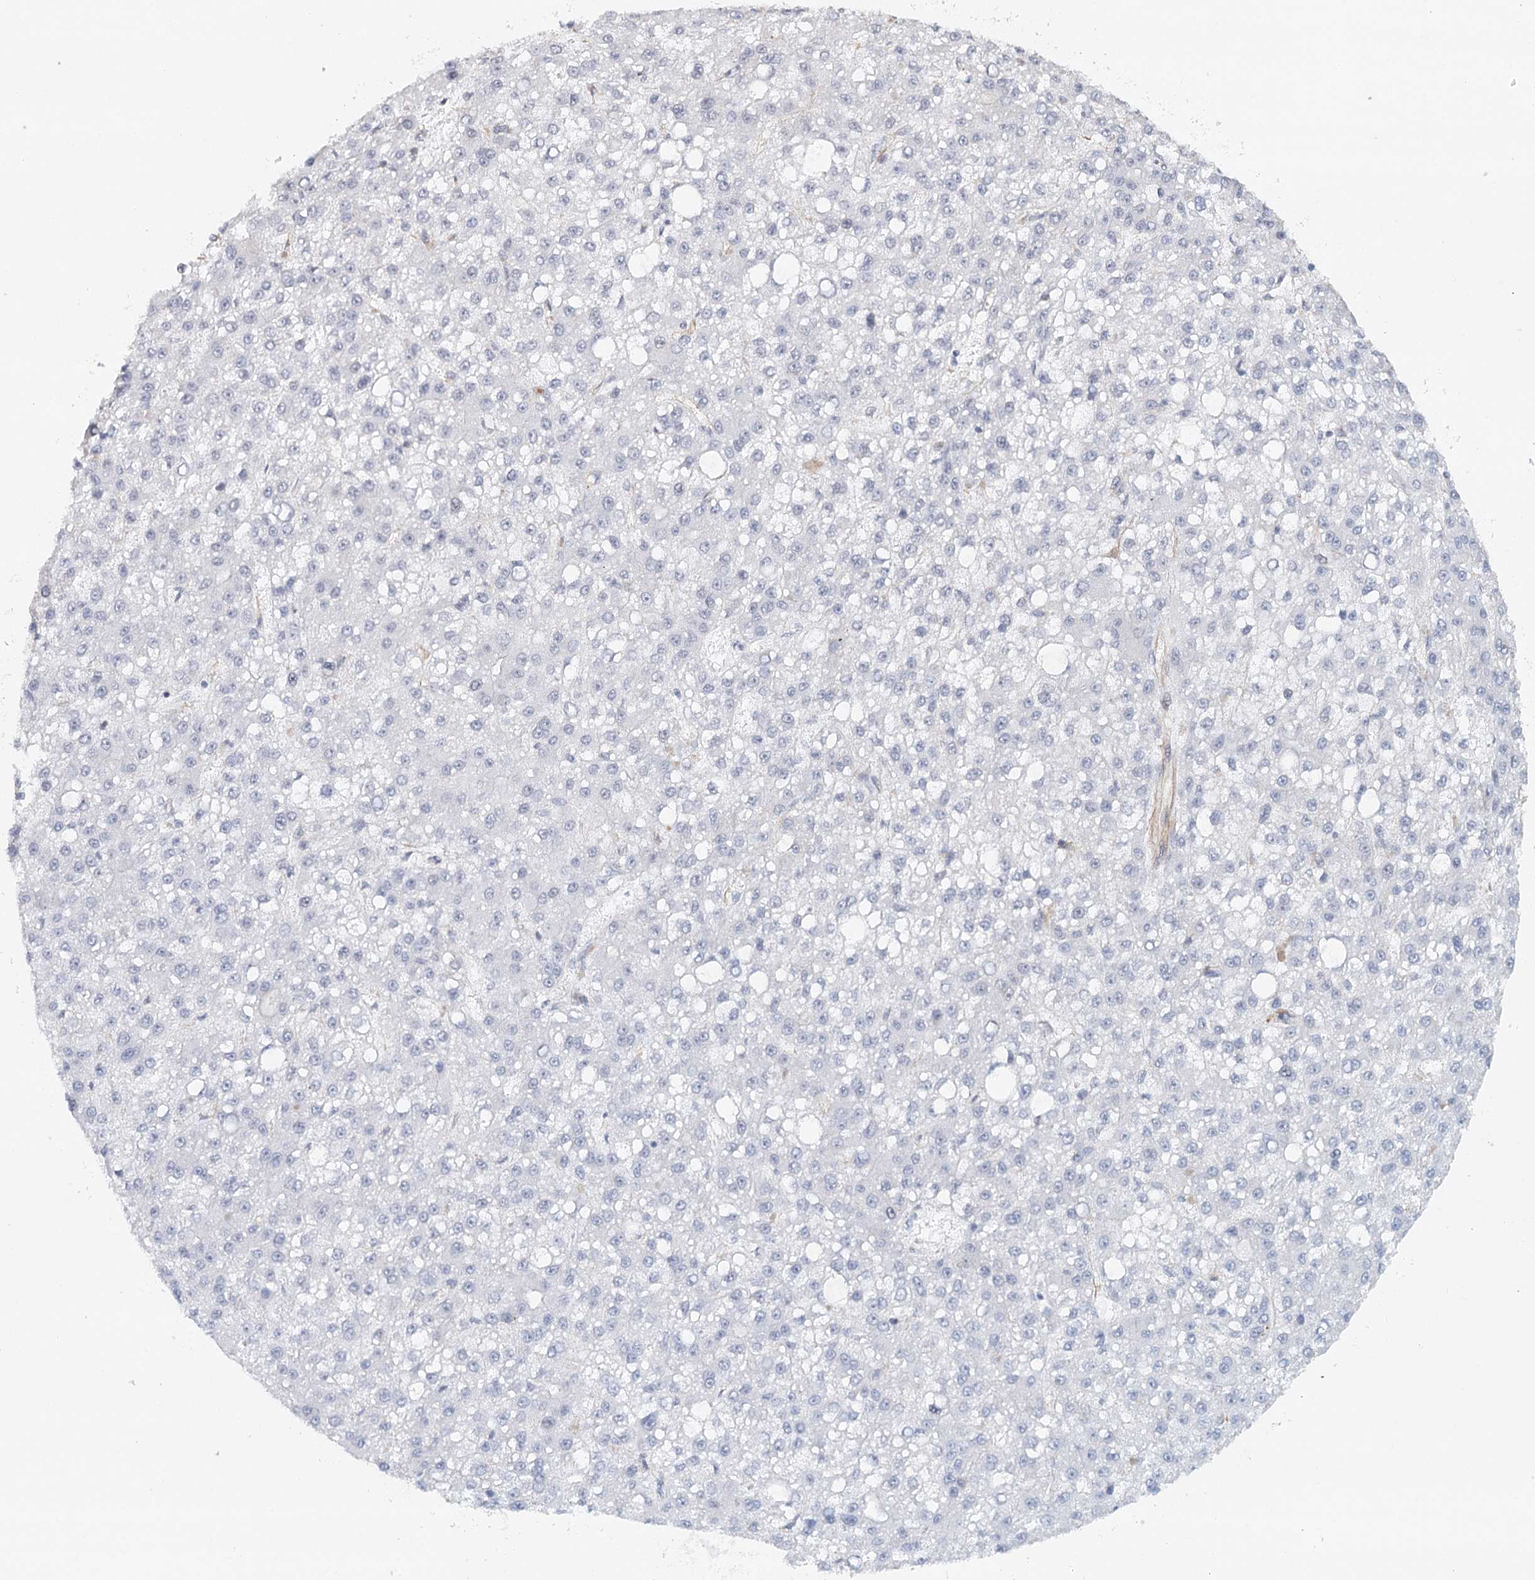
{"staining": {"intensity": "negative", "quantity": "none", "location": "none"}, "tissue": "liver cancer", "cell_type": "Tumor cells", "image_type": "cancer", "snomed": [{"axis": "morphology", "description": "Carcinoma, Hepatocellular, NOS"}, {"axis": "topography", "description": "Liver"}], "caption": "Human liver cancer stained for a protein using immunohistochemistry shows no staining in tumor cells.", "gene": "SYNPO", "patient": {"sex": "male", "age": 67}}